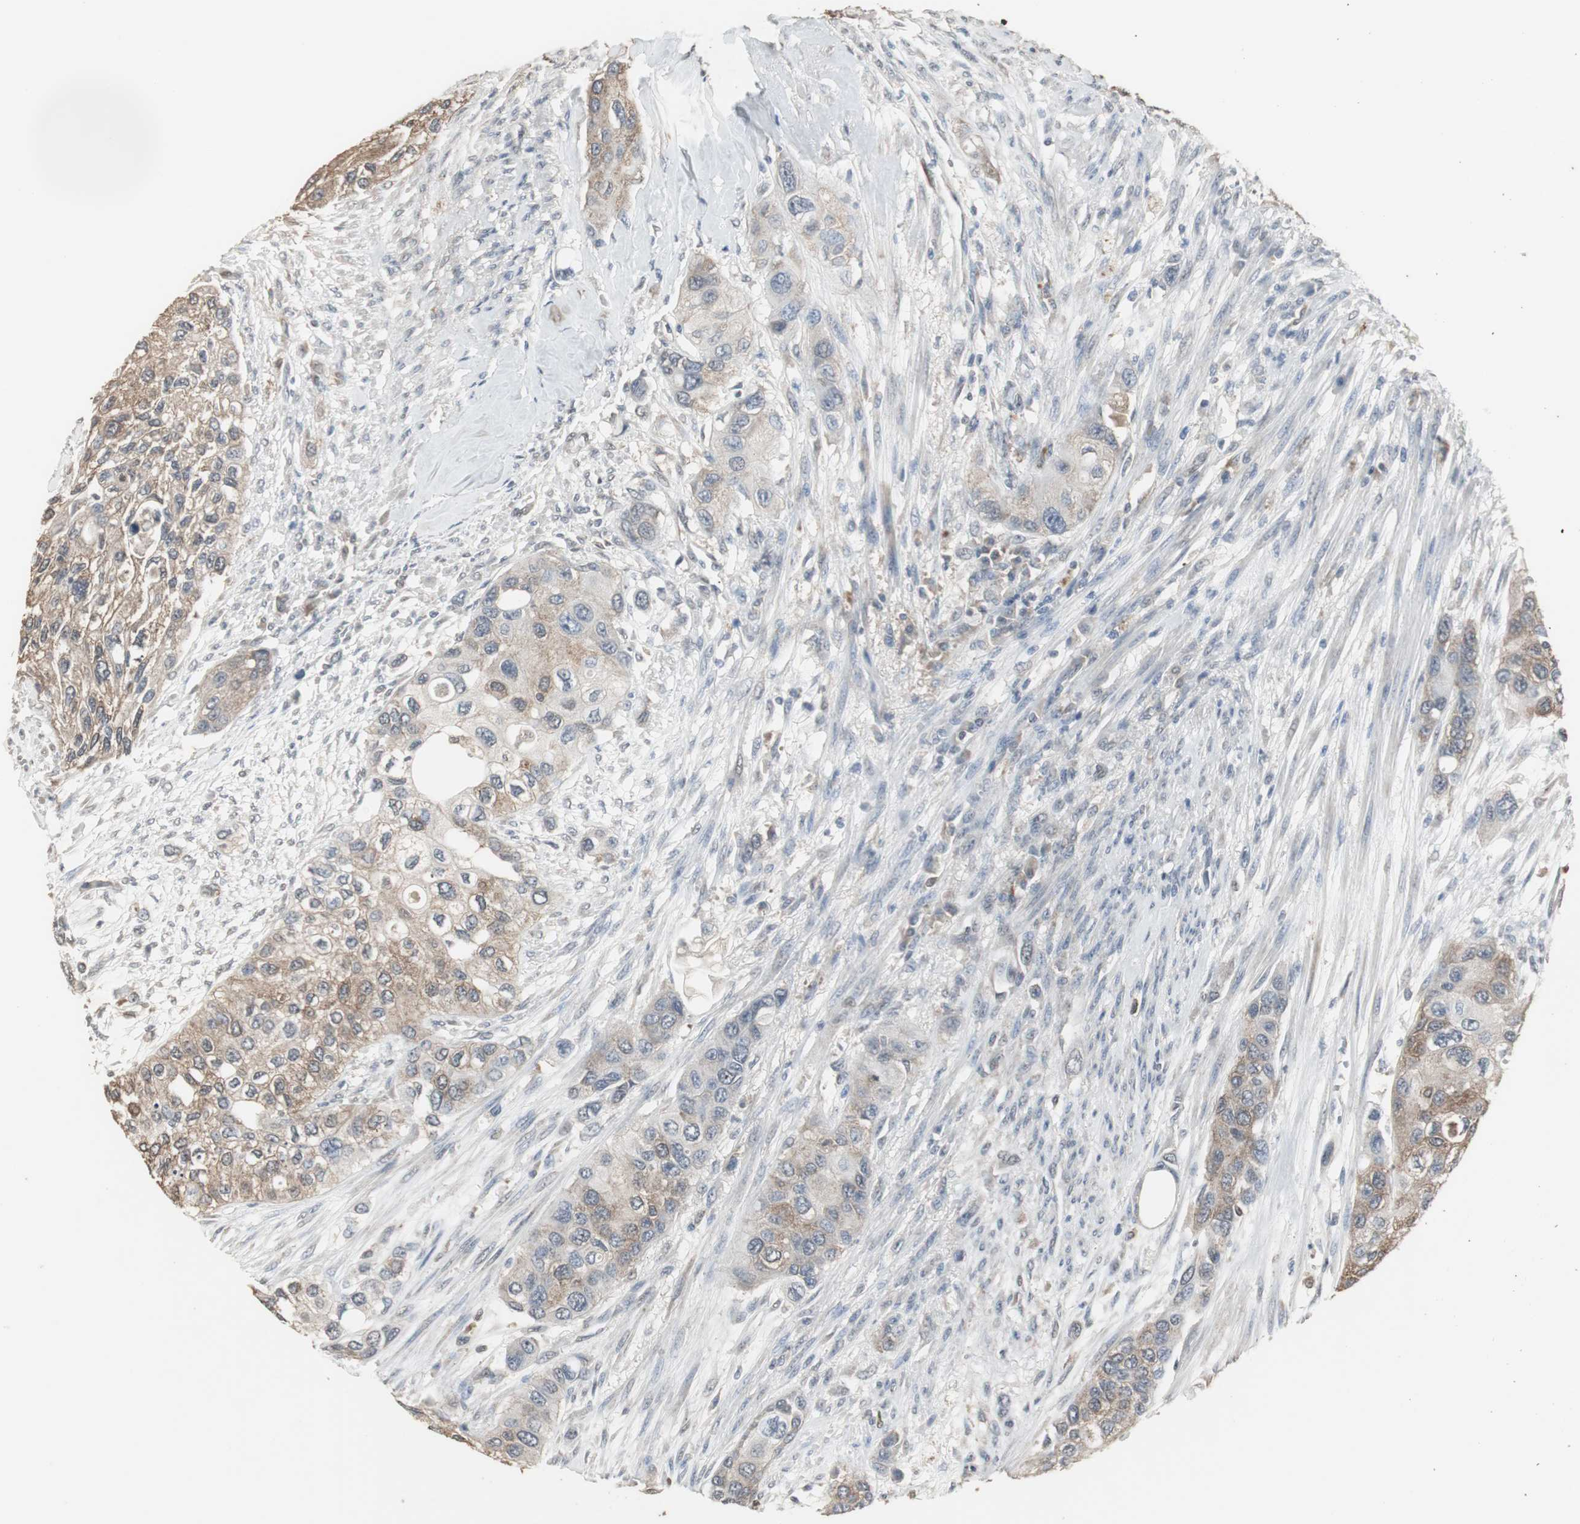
{"staining": {"intensity": "moderate", "quantity": ">75%", "location": "cytoplasmic/membranous"}, "tissue": "urothelial cancer", "cell_type": "Tumor cells", "image_type": "cancer", "snomed": [{"axis": "morphology", "description": "Urothelial carcinoma, High grade"}, {"axis": "topography", "description": "Urinary bladder"}], "caption": "Tumor cells demonstrate medium levels of moderate cytoplasmic/membranous positivity in about >75% of cells in human high-grade urothelial carcinoma.", "gene": "HPRT1", "patient": {"sex": "female", "age": 56}}